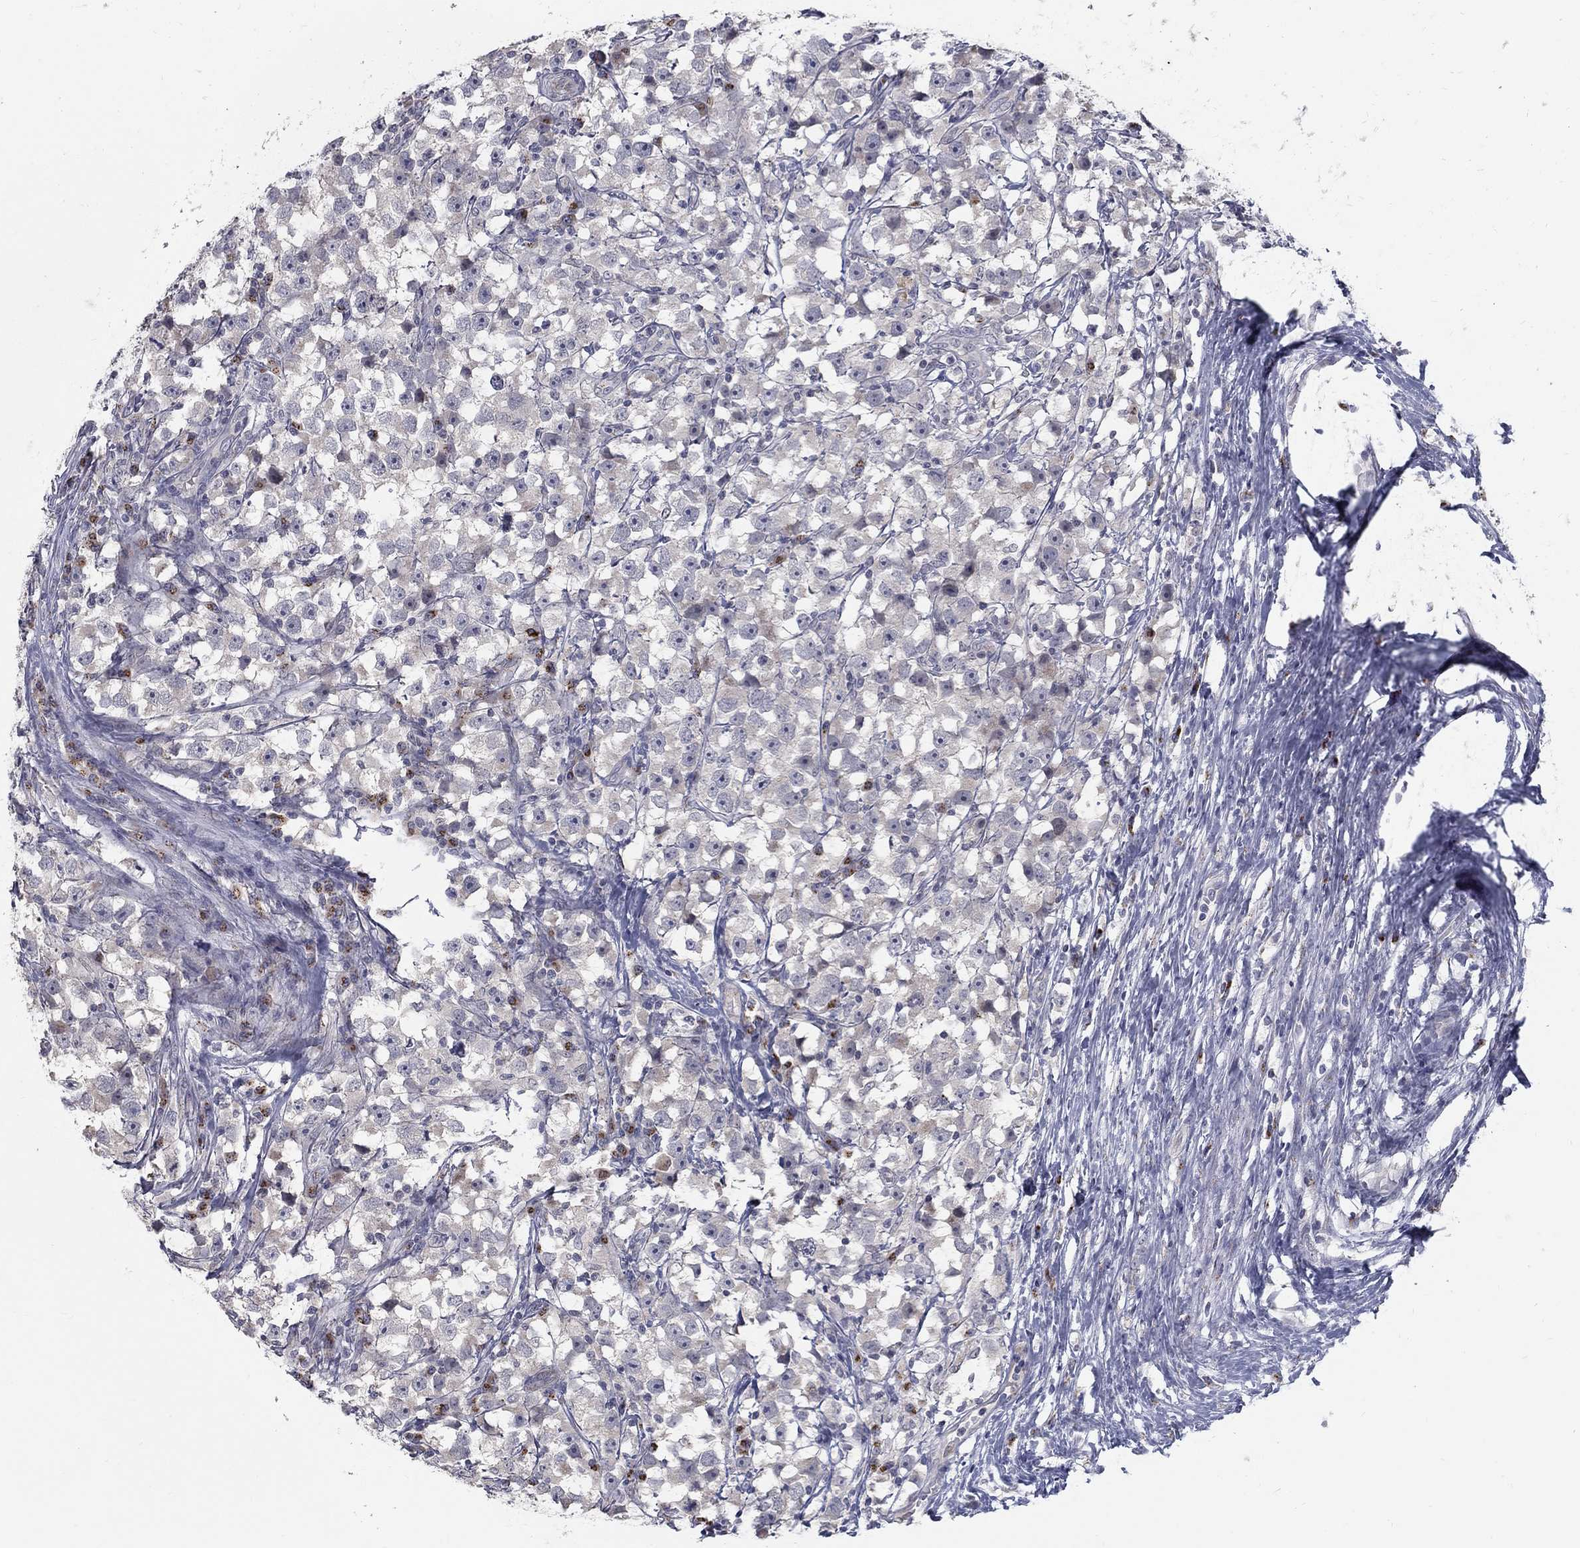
{"staining": {"intensity": "negative", "quantity": "none", "location": "none"}, "tissue": "testis cancer", "cell_type": "Tumor cells", "image_type": "cancer", "snomed": [{"axis": "morphology", "description": "Seminoma, NOS"}, {"axis": "topography", "description": "Testis"}], "caption": "IHC image of neoplastic tissue: human testis seminoma stained with DAB reveals no significant protein positivity in tumor cells.", "gene": "PANK3", "patient": {"sex": "male", "age": 33}}